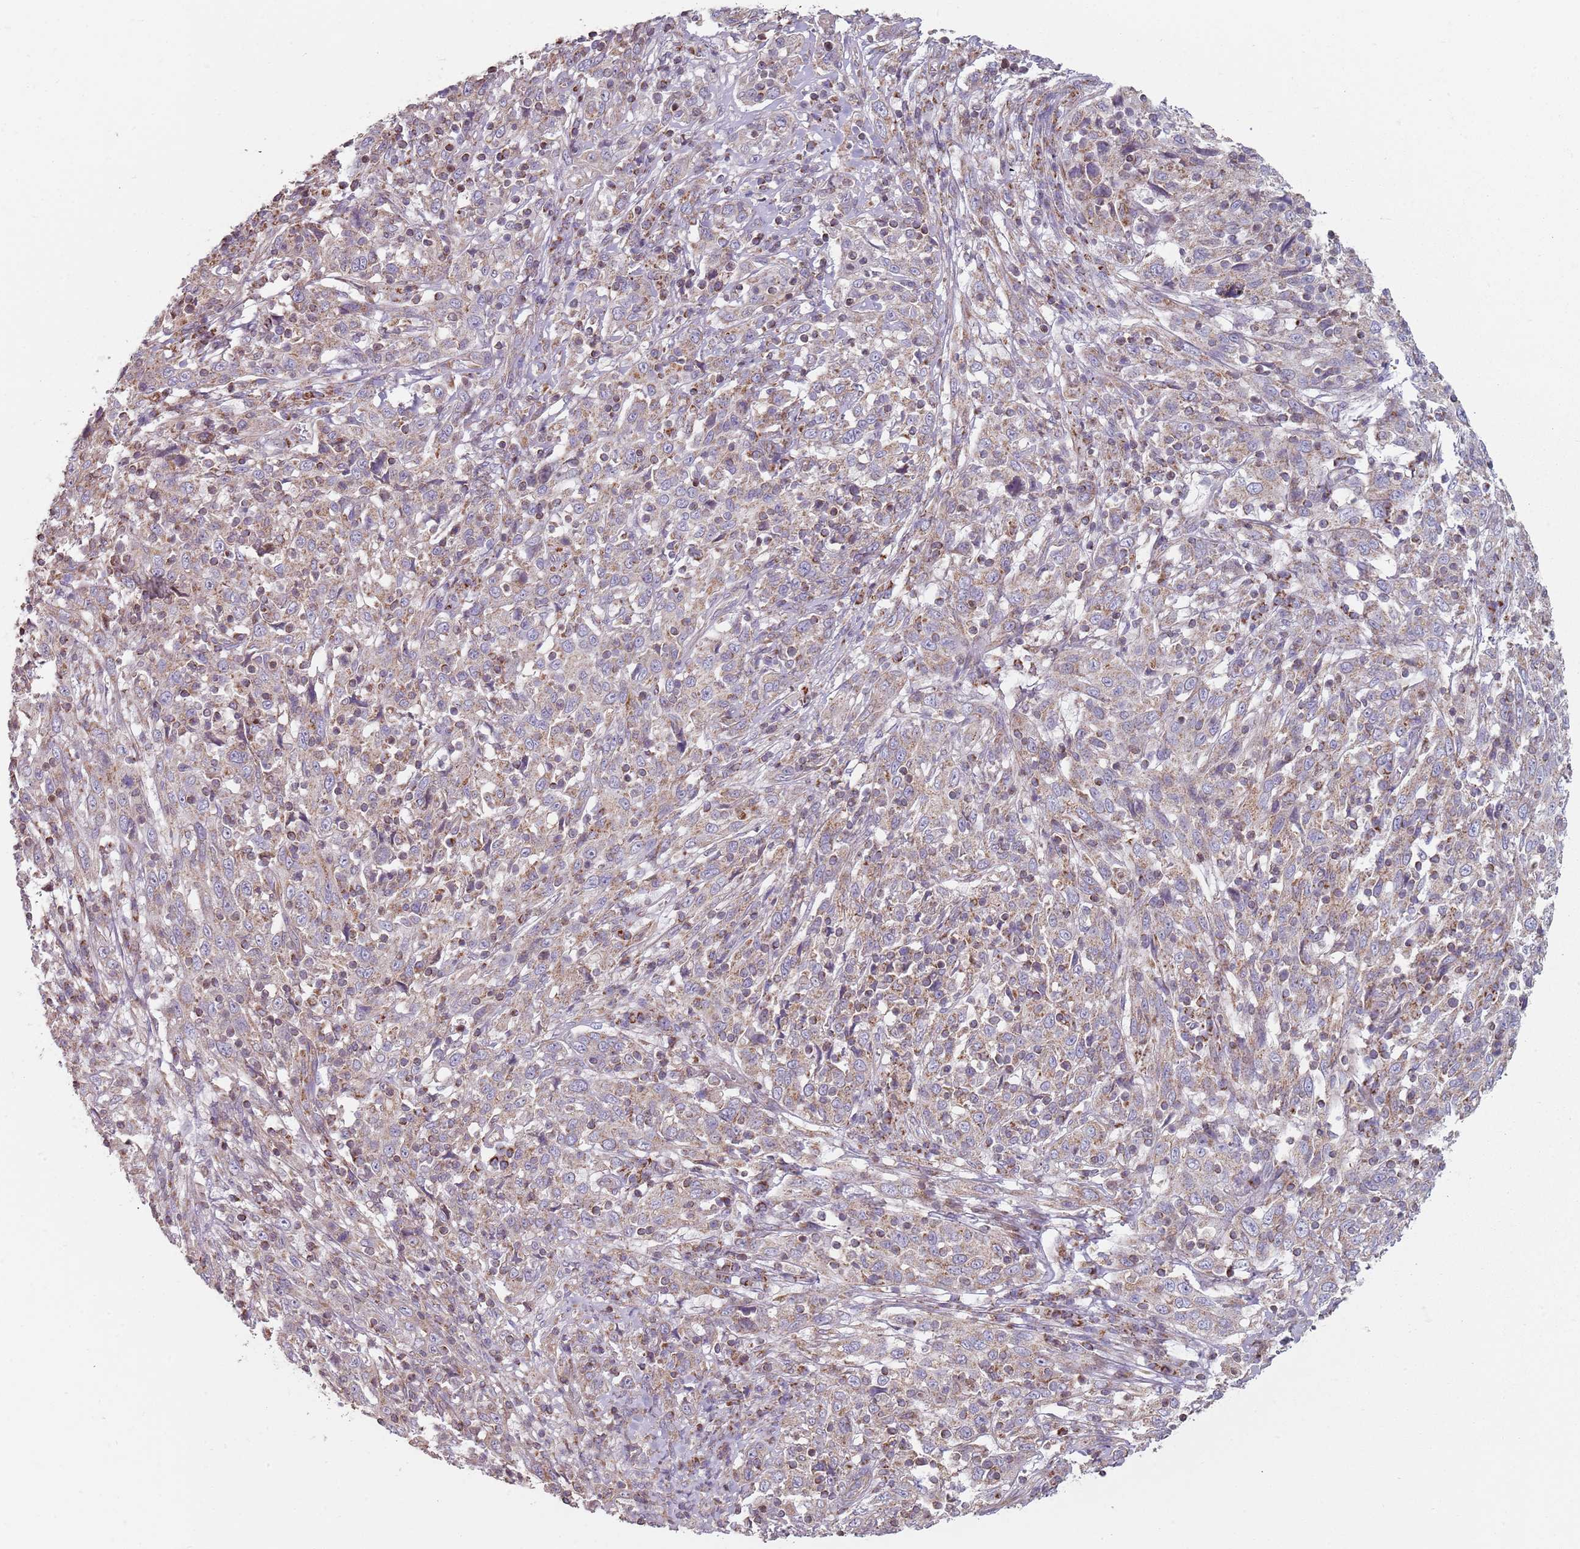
{"staining": {"intensity": "moderate", "quantity": "25%-75%", "location": "cytoplasmic/membranous"}, "tissue": "cervical cancer", "cell_type": "Tumor cells", "image_type": "cancer", "snomed": [{"axis": "morphology", "description": "Squamous cell carcinoma, NOS"}, {"axis": "topography", "description": "Cervix"}], "caption": "IHC (DAB (3,3'-diaminobenzidine)) staining of human cervical squamous cell carcinoma shows moderate cytoplasmic/membranous protein expression in about 25%-75% of tumor cells. (IHC, brightfield microscopy, high magnification).", "gene": "GAS8", "patient": {"sex": "female", "age": 46}}